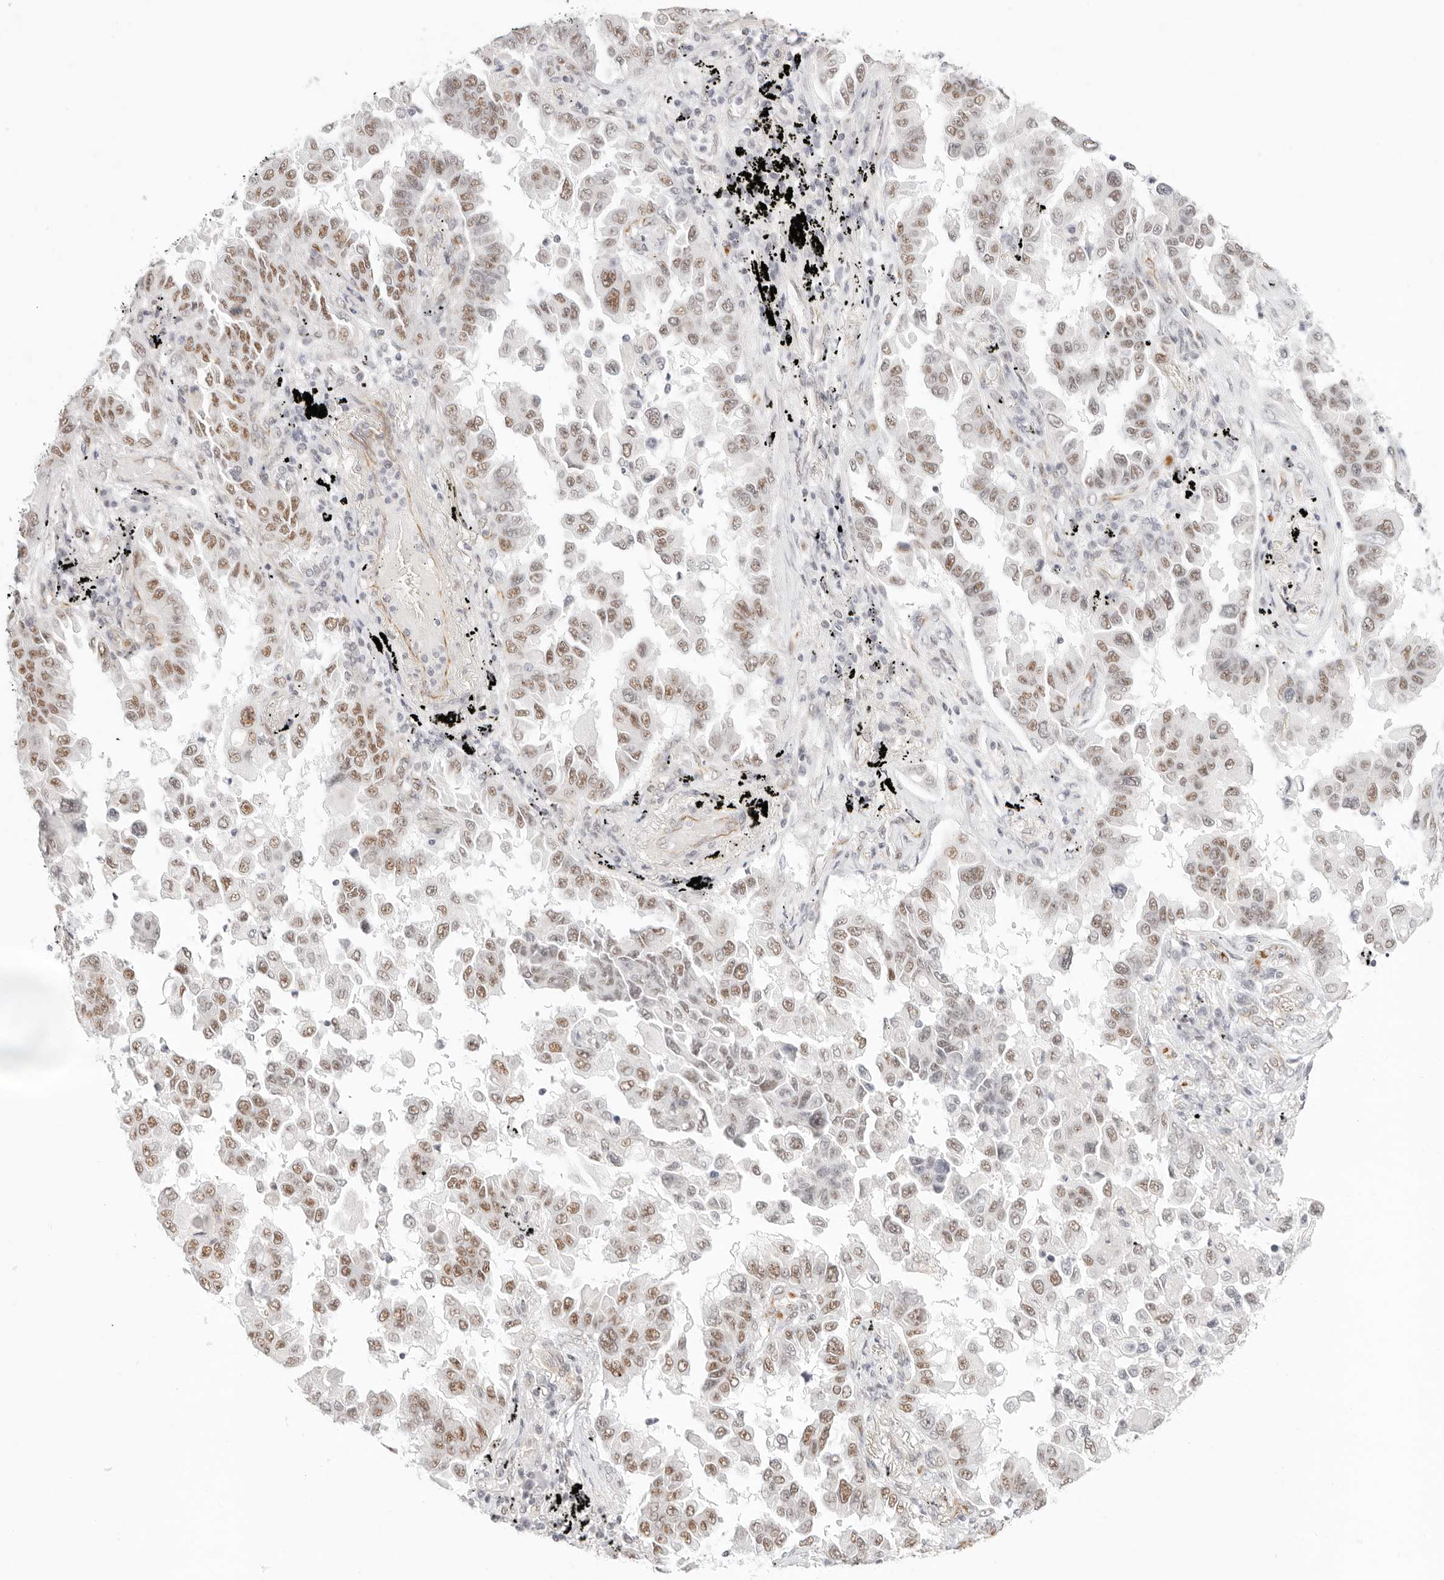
{"staining": {"intensity": "moderate", "quantity": "25%-75%", "location": "nuclear"}, "tissue": "lung cancer", "cell_type": "Tumor cells", "image_type": "cancer", "snomed": [{"axis": "morphology", "description": "Adenocarcinoma, NOS"}, {"axis": "topography", "description": "Lung"}], "caption": "Tumor cells reveal medium levels of moderate nuclear positivity in approximately 25%-75% of cells in human lung cancer (adenocarcinoma). (IHC, brightfield microscopy, high magnification).", "gene": "ZC3H11A", "patient": {"sex": "female", "age": 67}}